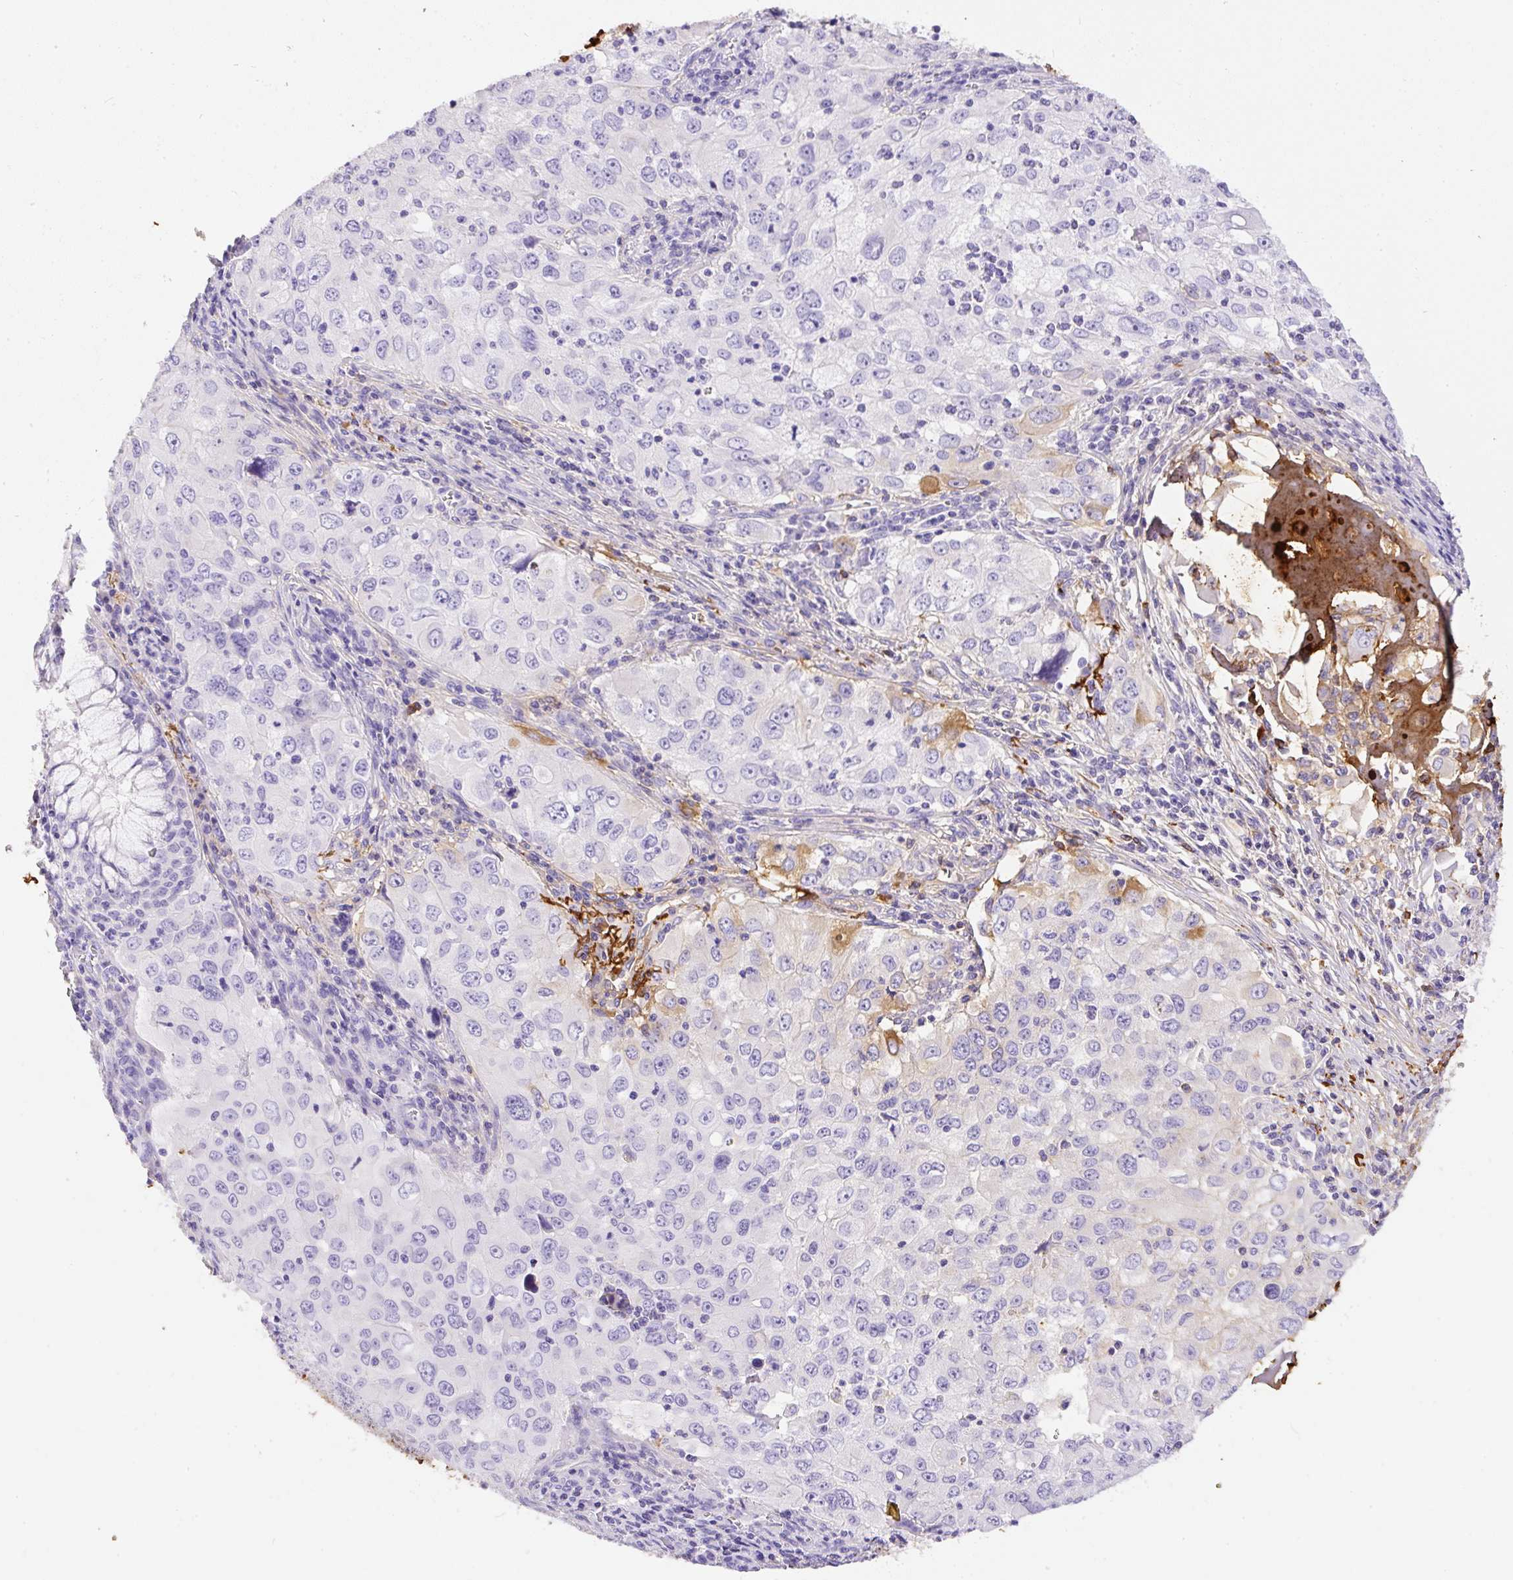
{"staining": {"intensity": "negative", "quantity": "none", "location": "none"}, "tissue": "lung cancer", "cell_type": "Tumor cells", "image_type": "cancer", "snomed": [{"axis": "morphology", "description": "Adenocarcinoma, NOS"}, {"axis": "morphology", "description": "Adenocarcinoma, metastatic, NOS"}, {"axis": "topography", "description": "Lymph node"}, {"axis": "topography", "description": "Lung"}], "caption": "Micrograph shows no significant protein staining in tumor cells of metastatic adenocarcinoma (lung).", "gene": "APCS", "patient": {"sex": "female", "age": 42}}